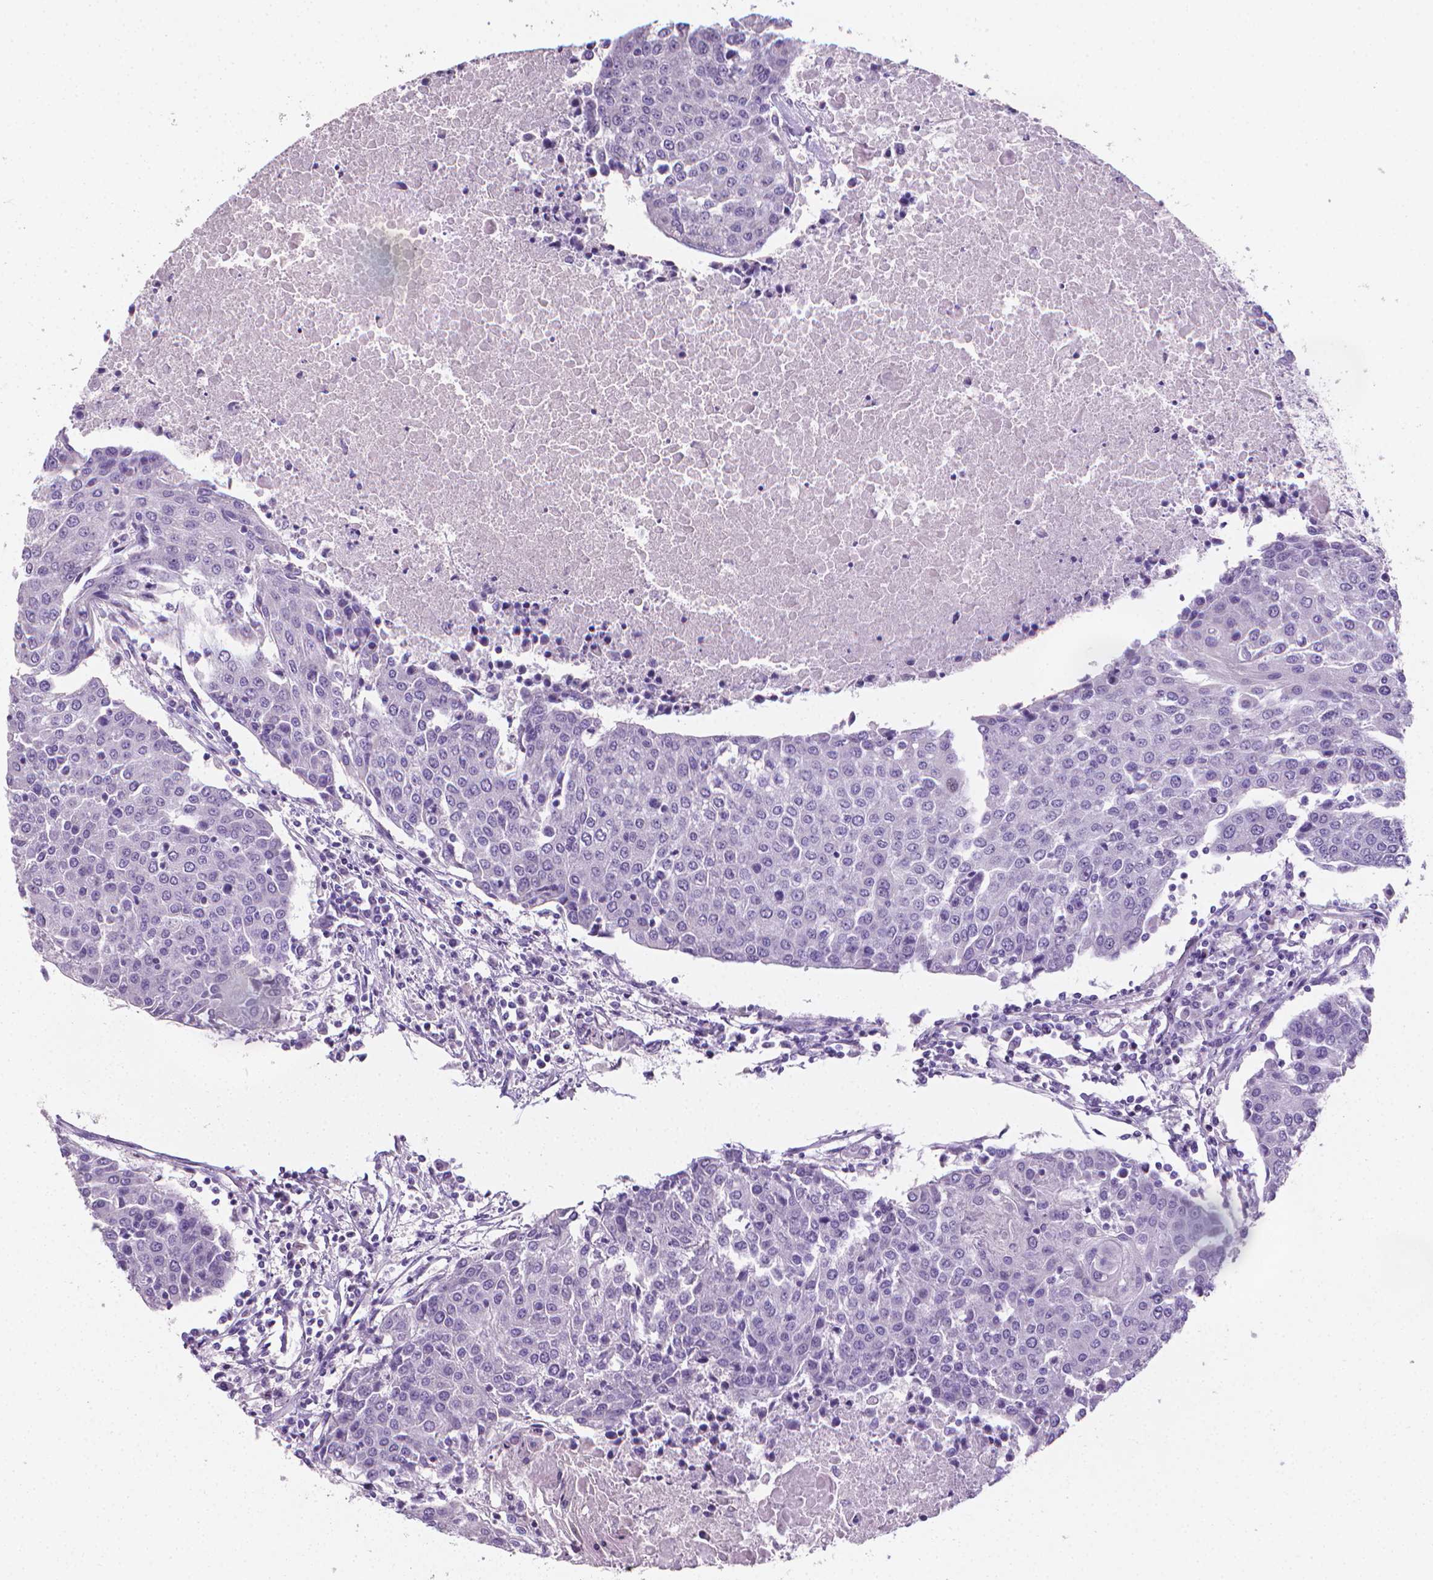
{"staining": {"intensity": "negative", "quantity": "none", "location": "none"}, "tissue": "urothelial cancer", "cell_type": "Tumor cells", "image_type": "cancer", "snomed": [{"axis": "morphology", "description": "Urothelial carcinoma, High grade"}, {"axis": "topography", "description": "Urinary bladder"}], "caption": "This is a image of immunohistochemistry staining of high-grade urothelial carcinoma, which shows no positivity in tumor cells.", "gene": "XPNPEP2", "patient": {"sex": "female", "age": 85}}